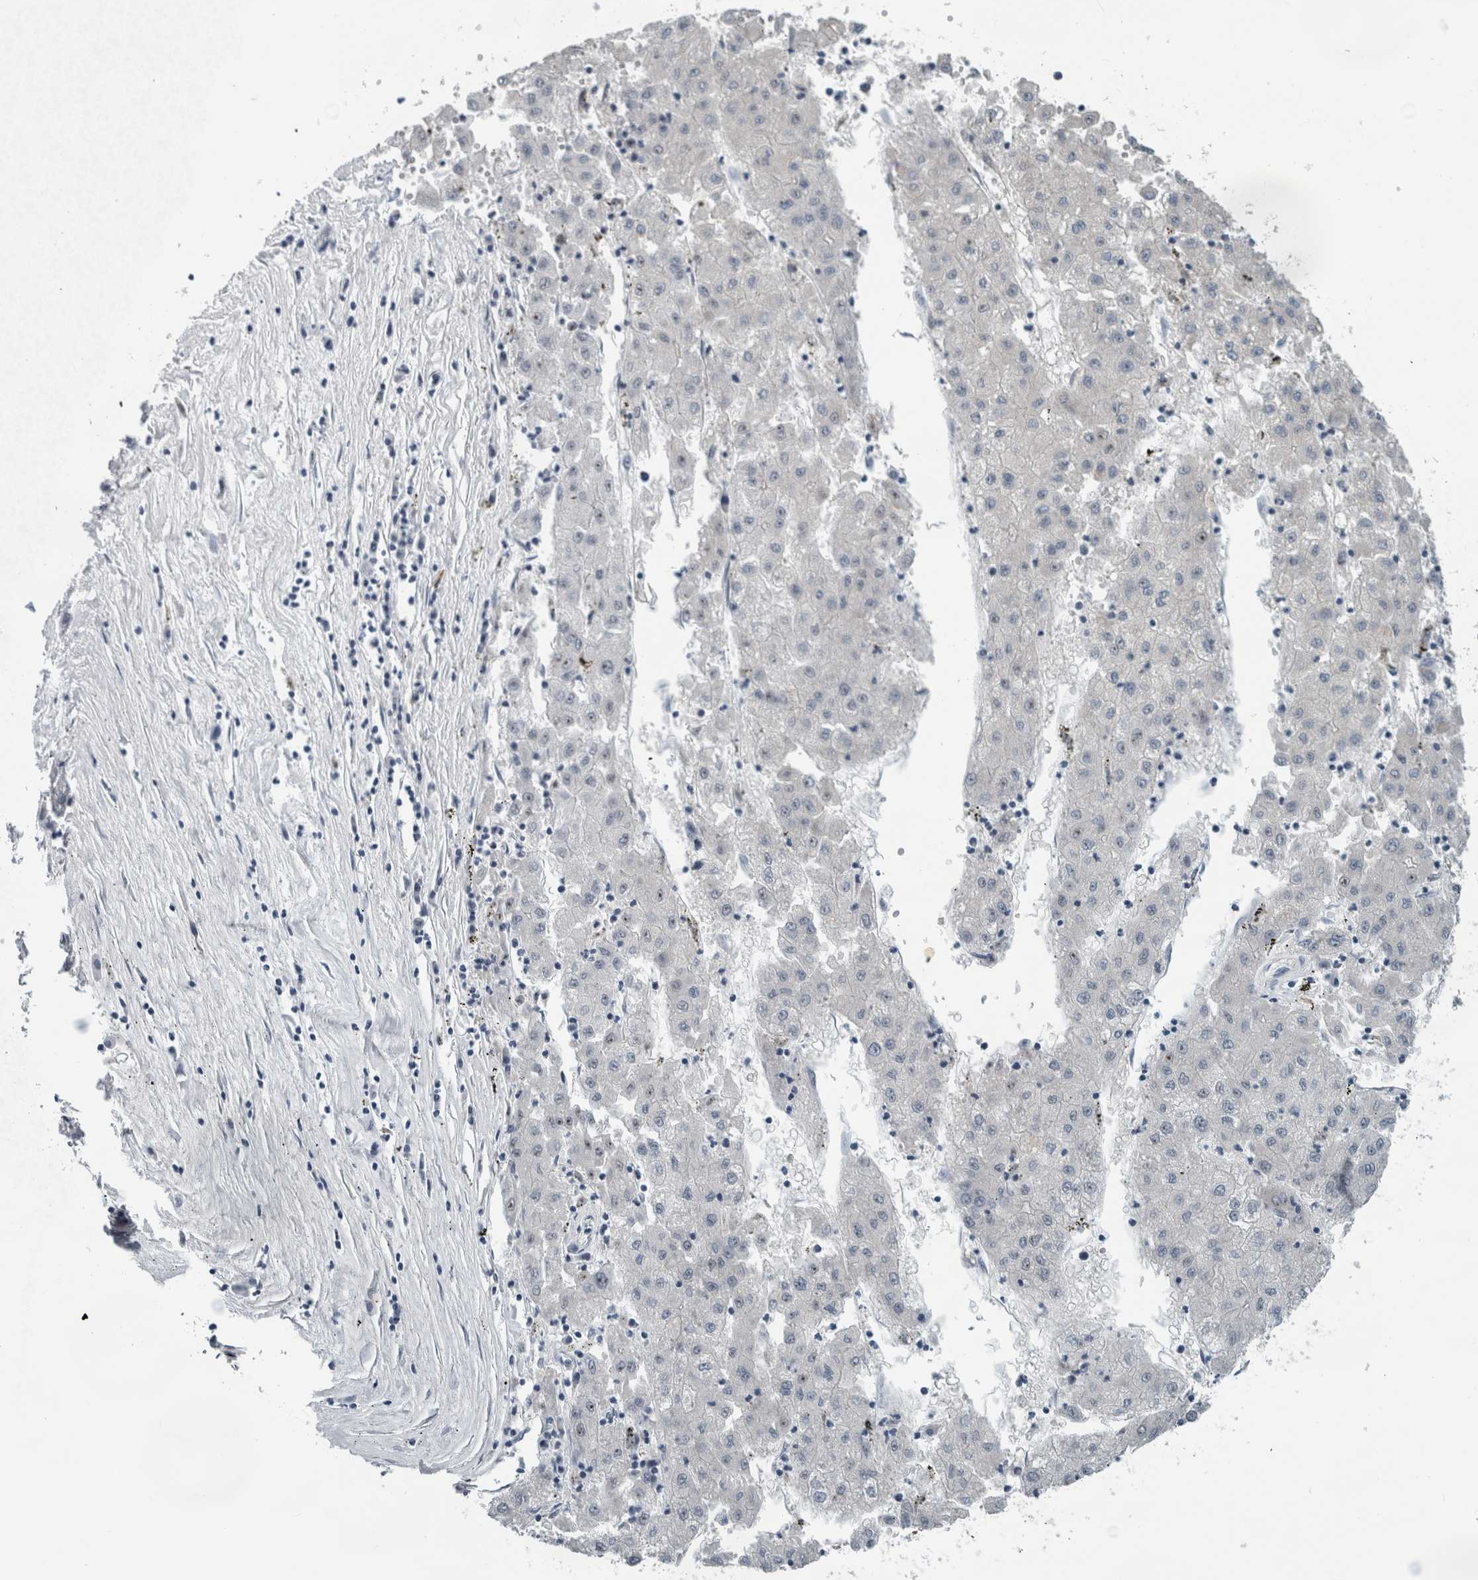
{"staining": {"intensity": "negative", "quantity": "none", "location": "none"}, "tissue": "liver cancer", "cell_type": "Tumor cells", "image_type": "cancer", "snomed": [{"axis": "morphology", "description": "Carcinoma, Hepatocellular, NOS"}, {"axis": "topography", "description": "Liver"}], "caption": "Immunohistochemical staining of human liver cancer (hepatocellular carcinoma) shows no significant staining in tumor cells.", "gene": "UTP6", "patient": {"sex": "male", "age": 72}}